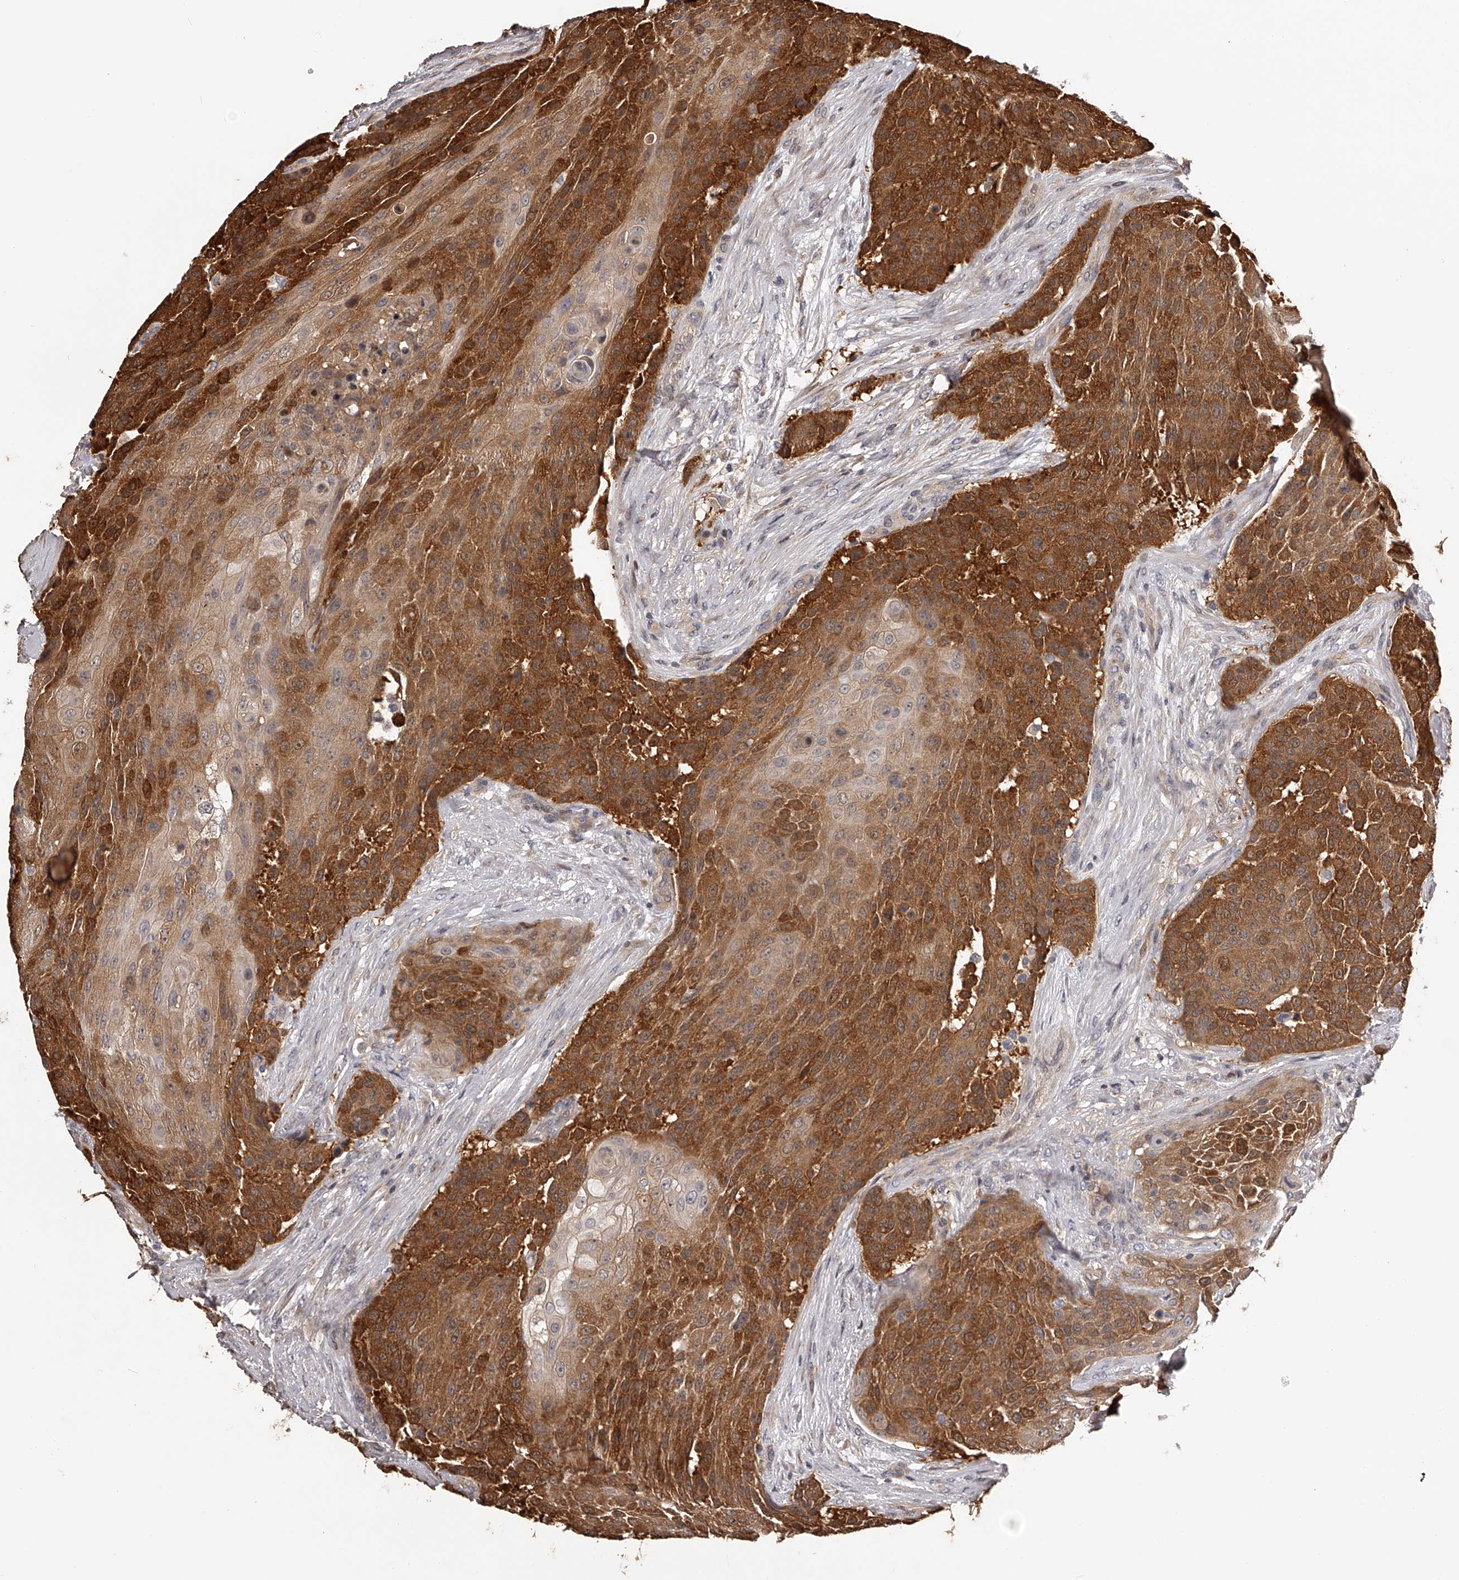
{"staining": {"intensity": "strong", "quantity": ">75%", "location": "cytoplasmic/membranous"}, "tissue": "urothelial cancer", "cell_type": "Tumor cells", "image_type": "cancer", "snomed": [{"axis": "morphology", "description": "Urothelial carcinoma, High grade"}, {"axis": "topography", "description": "Urinary bladder"}], "caption": "Urothelial cancer was stained to show a protein in brown. There is high levels of strong cytoplasmic/membranous positivity in approximately >75% of tumor cells. The staining is performed using DAB (3,3'-diaminobenzidine) brown chromogen to label protein expression. The nuclei are counter-stained blue using hematoxylin.", "gene": "PFDN2", "patient": {"sex": "female", "age": 63}}